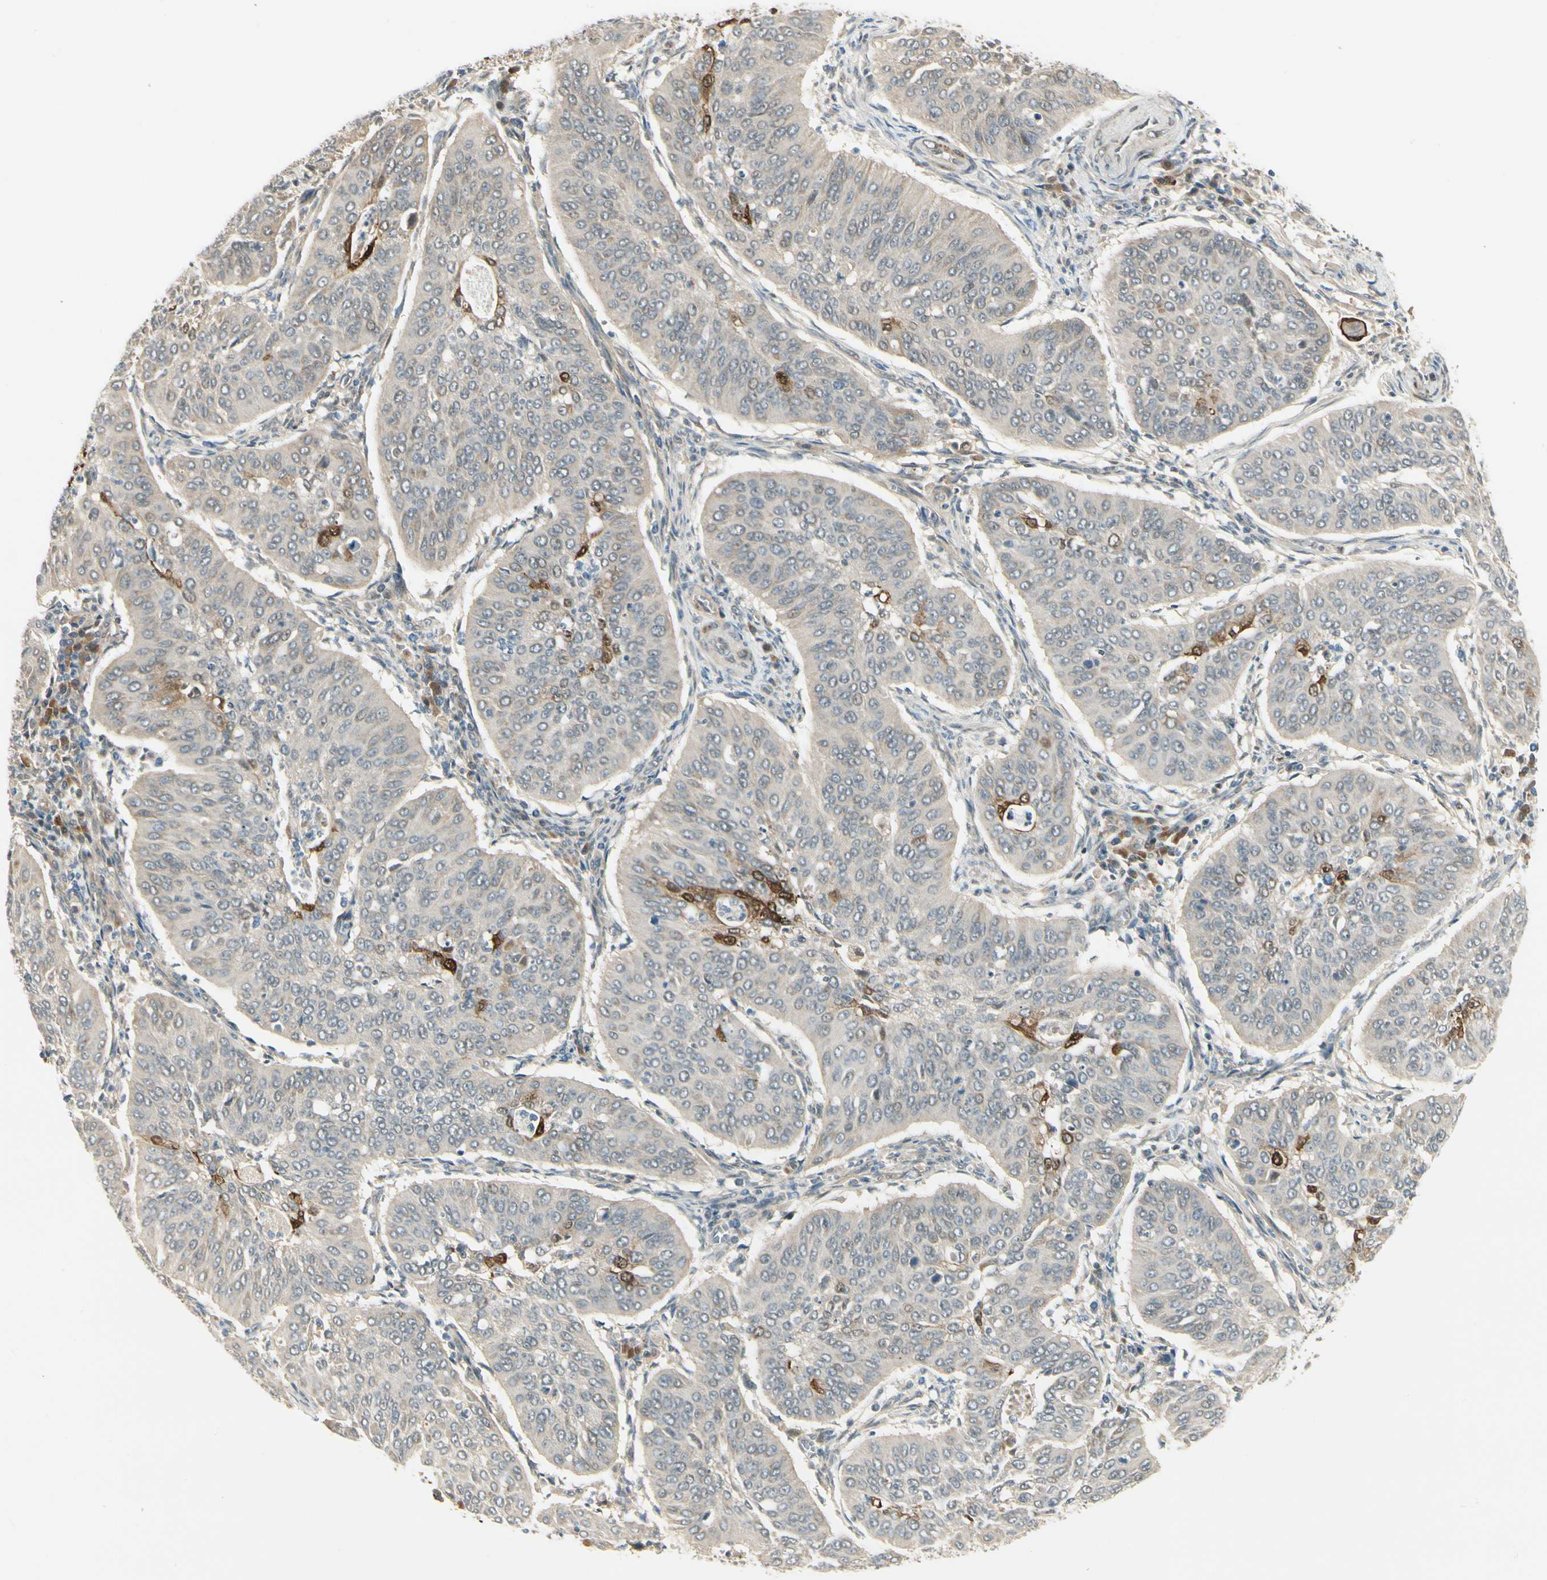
{"staining": {"intensity": "negative", "quantity": "none", "location": "none"}, "tissue": "cervical cancer", "cell_type": "Tumor cells", "image_type": "cancer", "snomed": [{"axis": "morphology", "description": "Normal tissue, NOS"}, {"axis": "morphology", "description": "Squamous cell carcinoma, NOS"}, {"axis": "topography", "description": "Cervix"}], "caption": "Protein analysis of cervical cancer (squamous cell carcinoma) exhibits no significant expression in tumor cells.", "gene": "EPHB3", "patient": {"sex": "female", "age": 39}}